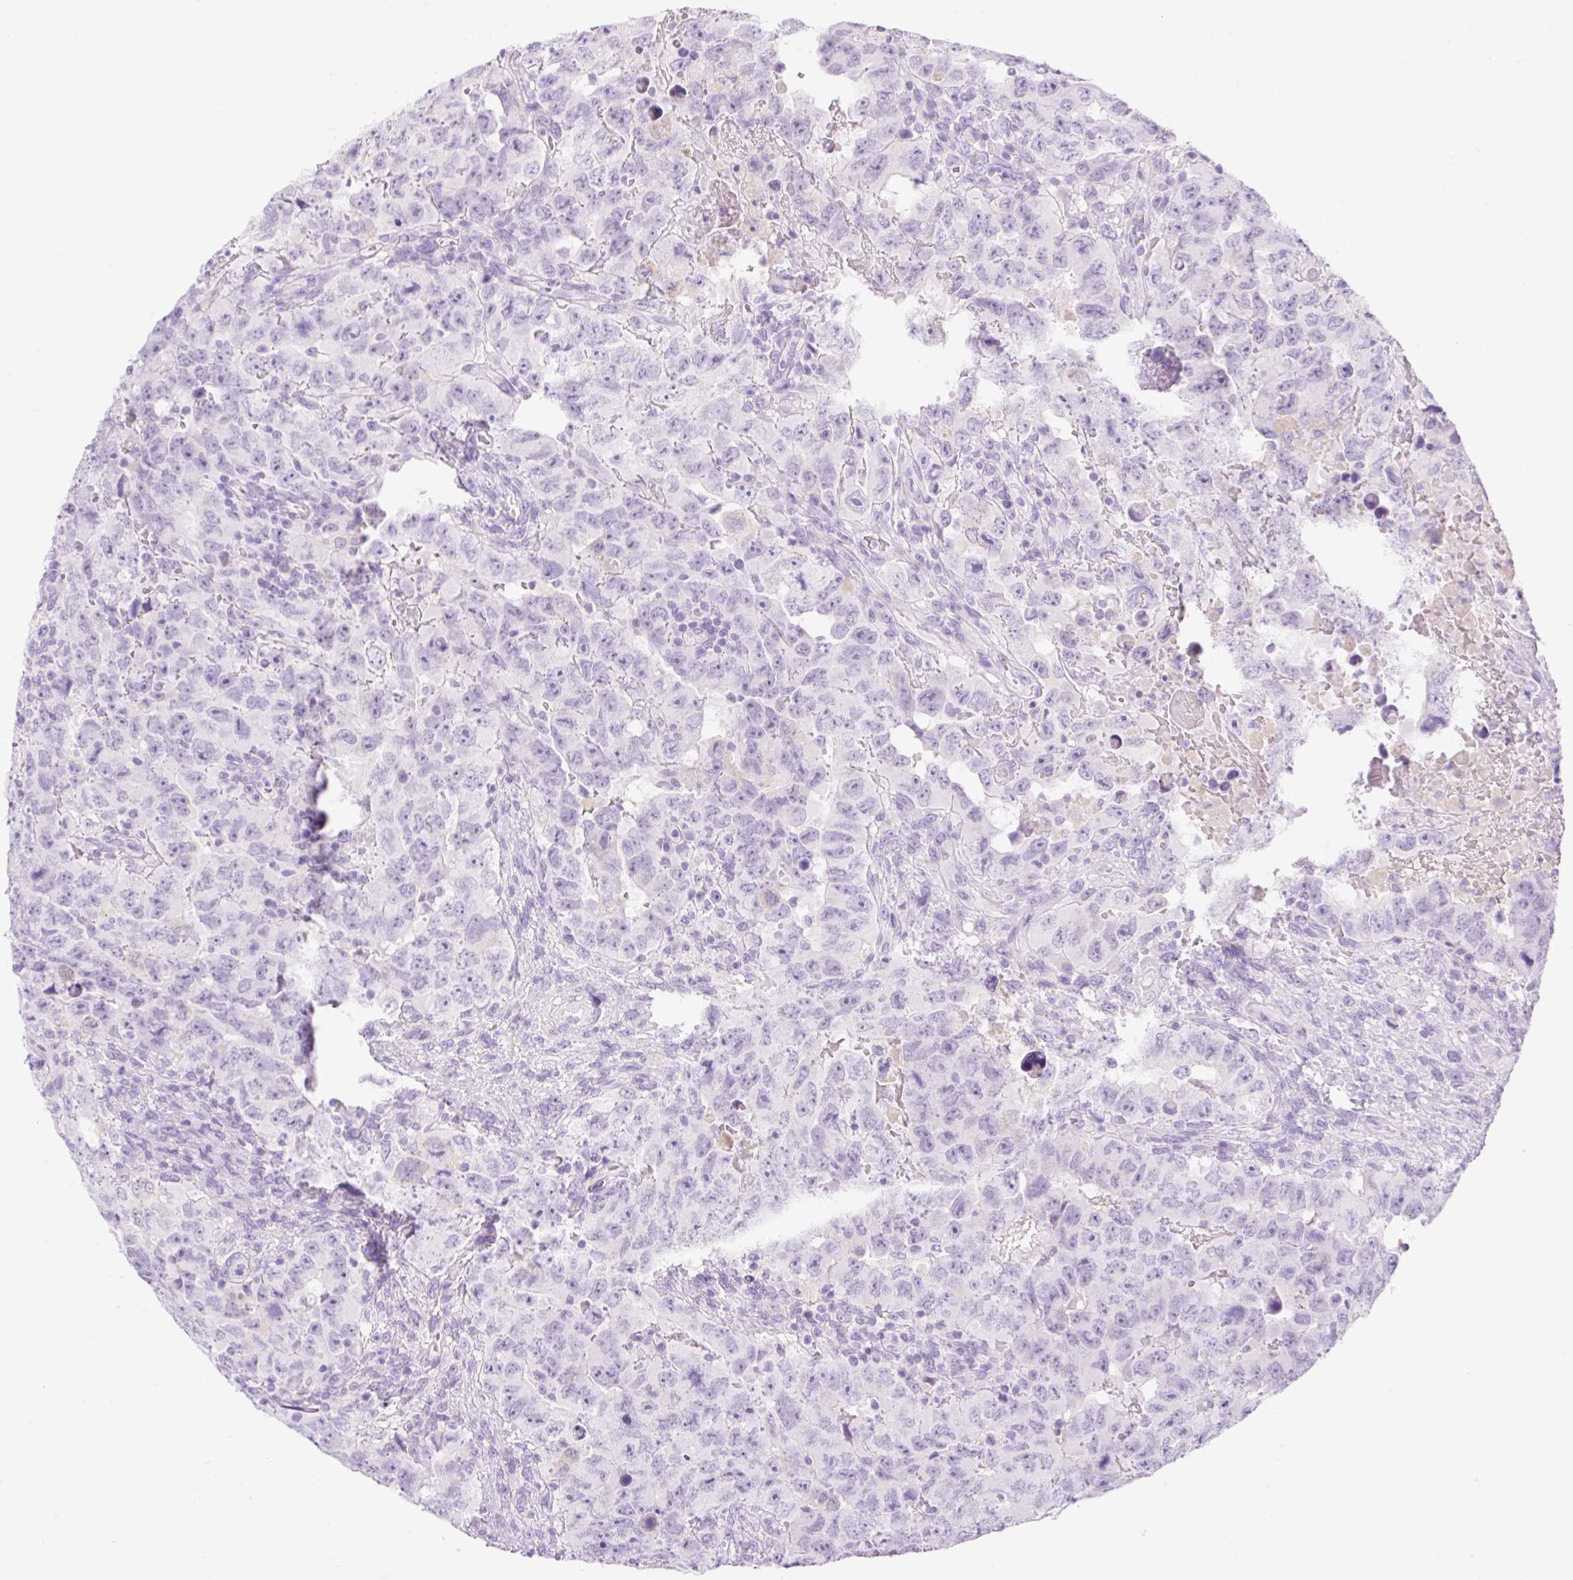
{"staining": {"intensity": "negative", "quantity": "none", "location": "none"}, "tissue": "testis cancer", "cell_type": "Tumor cells", "image_type": "cancer", "snomed": [{"axis": "morphology", "description": "Carcinoma, Embryonal, NOS"}, {"axis": "topography", "description": "Testis"}], "caption": "A high-resolution micrograph shows immunohistochemistry (IHC) staining of embryonal carcinoma (testis), which displays no significant positivity in tumor cells.", "gene": "PALM3", "patient": {"sex": "male", "age": 24}}